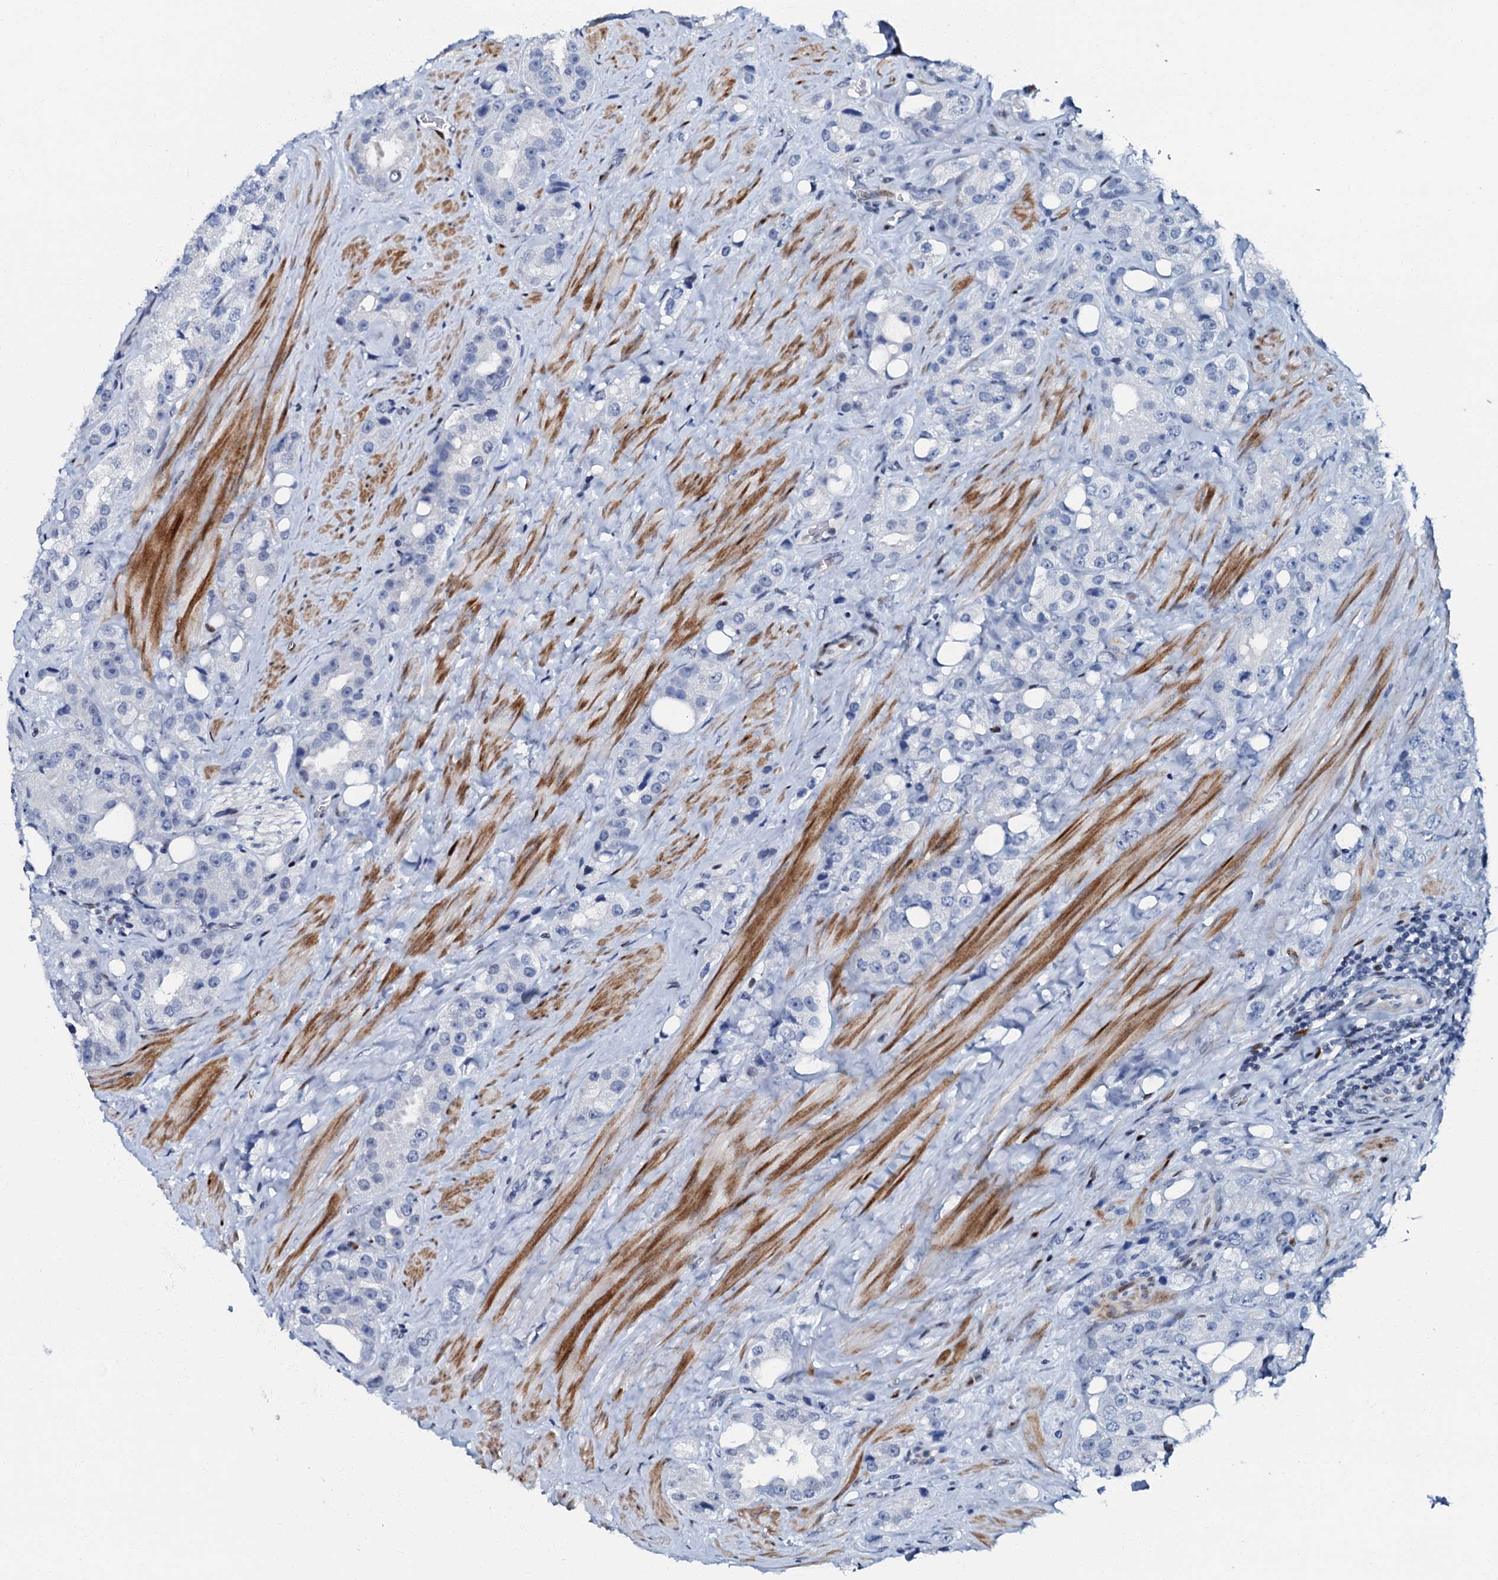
{"staining": {"intensity": "negative", "quantity": "none", "location": "none"}, "tissue": "prostate cancer", "cell_type": "Tumor cells", "image_type": "cancer", "snomed": [{"axis": "morphology", "description": "Adenocarcinoma, NOS"}, {"axis": "topography", "description": "Prostate"}], "caption": "Immunohistochemistry of adenocarcinoma (prostate) demonstrates no positivity in tumor cells.", "gene": "MFSD5", "patient": {"sex": "male", "age": 79}}